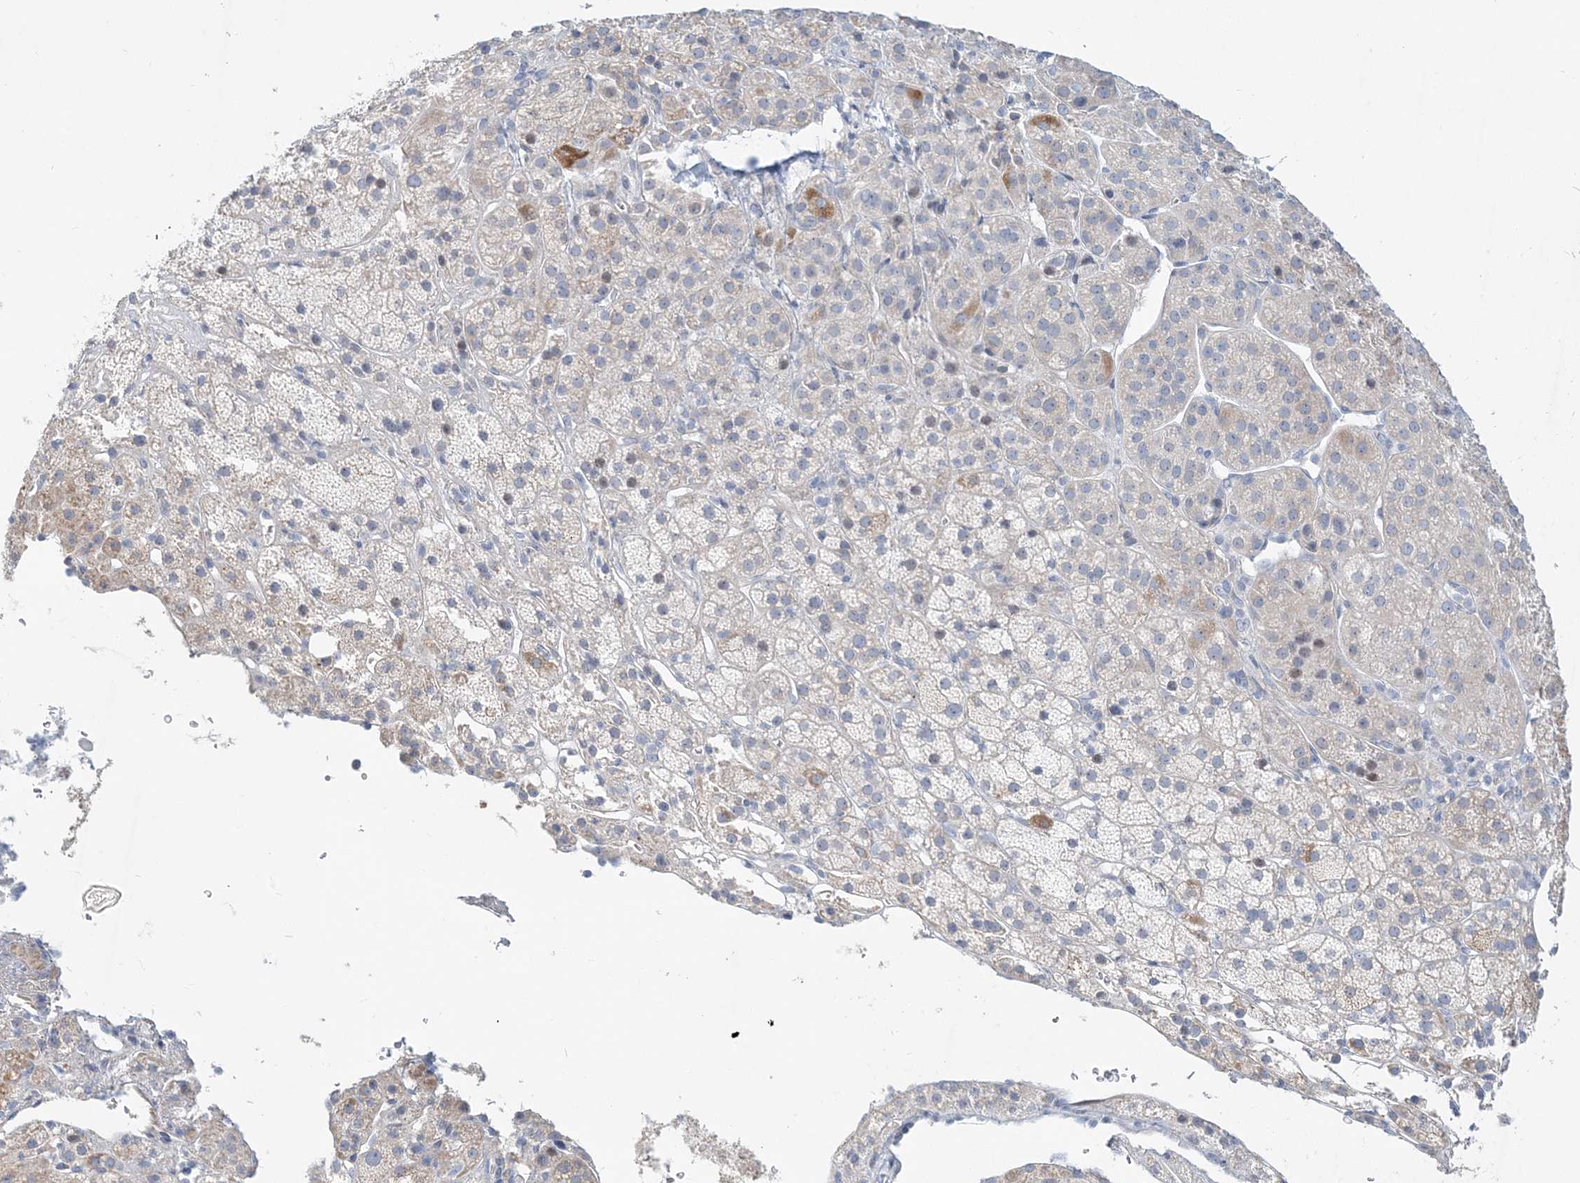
{"staining": {"intensity": "moderate", "quantity": "<25%", "location": "cytoplasmic/membranous"}, "tissue": "adrenal gland", "cell_type": "Glandular cells", "image_type": "normal", "snomed": [{"axis": "morphology", "description": "Normal tissue, NOS"}, {"axis": "topography", "description": "Adrenal gland"}], "caption": "Brown immunohistochemical staining in unremarkable adrenal gland displays moderate cytoplasmic/membranous positivity in approximately <25% of glandular cells.", "gene": "DNAH5", "patient": {"sex": "female", "age": 57}}